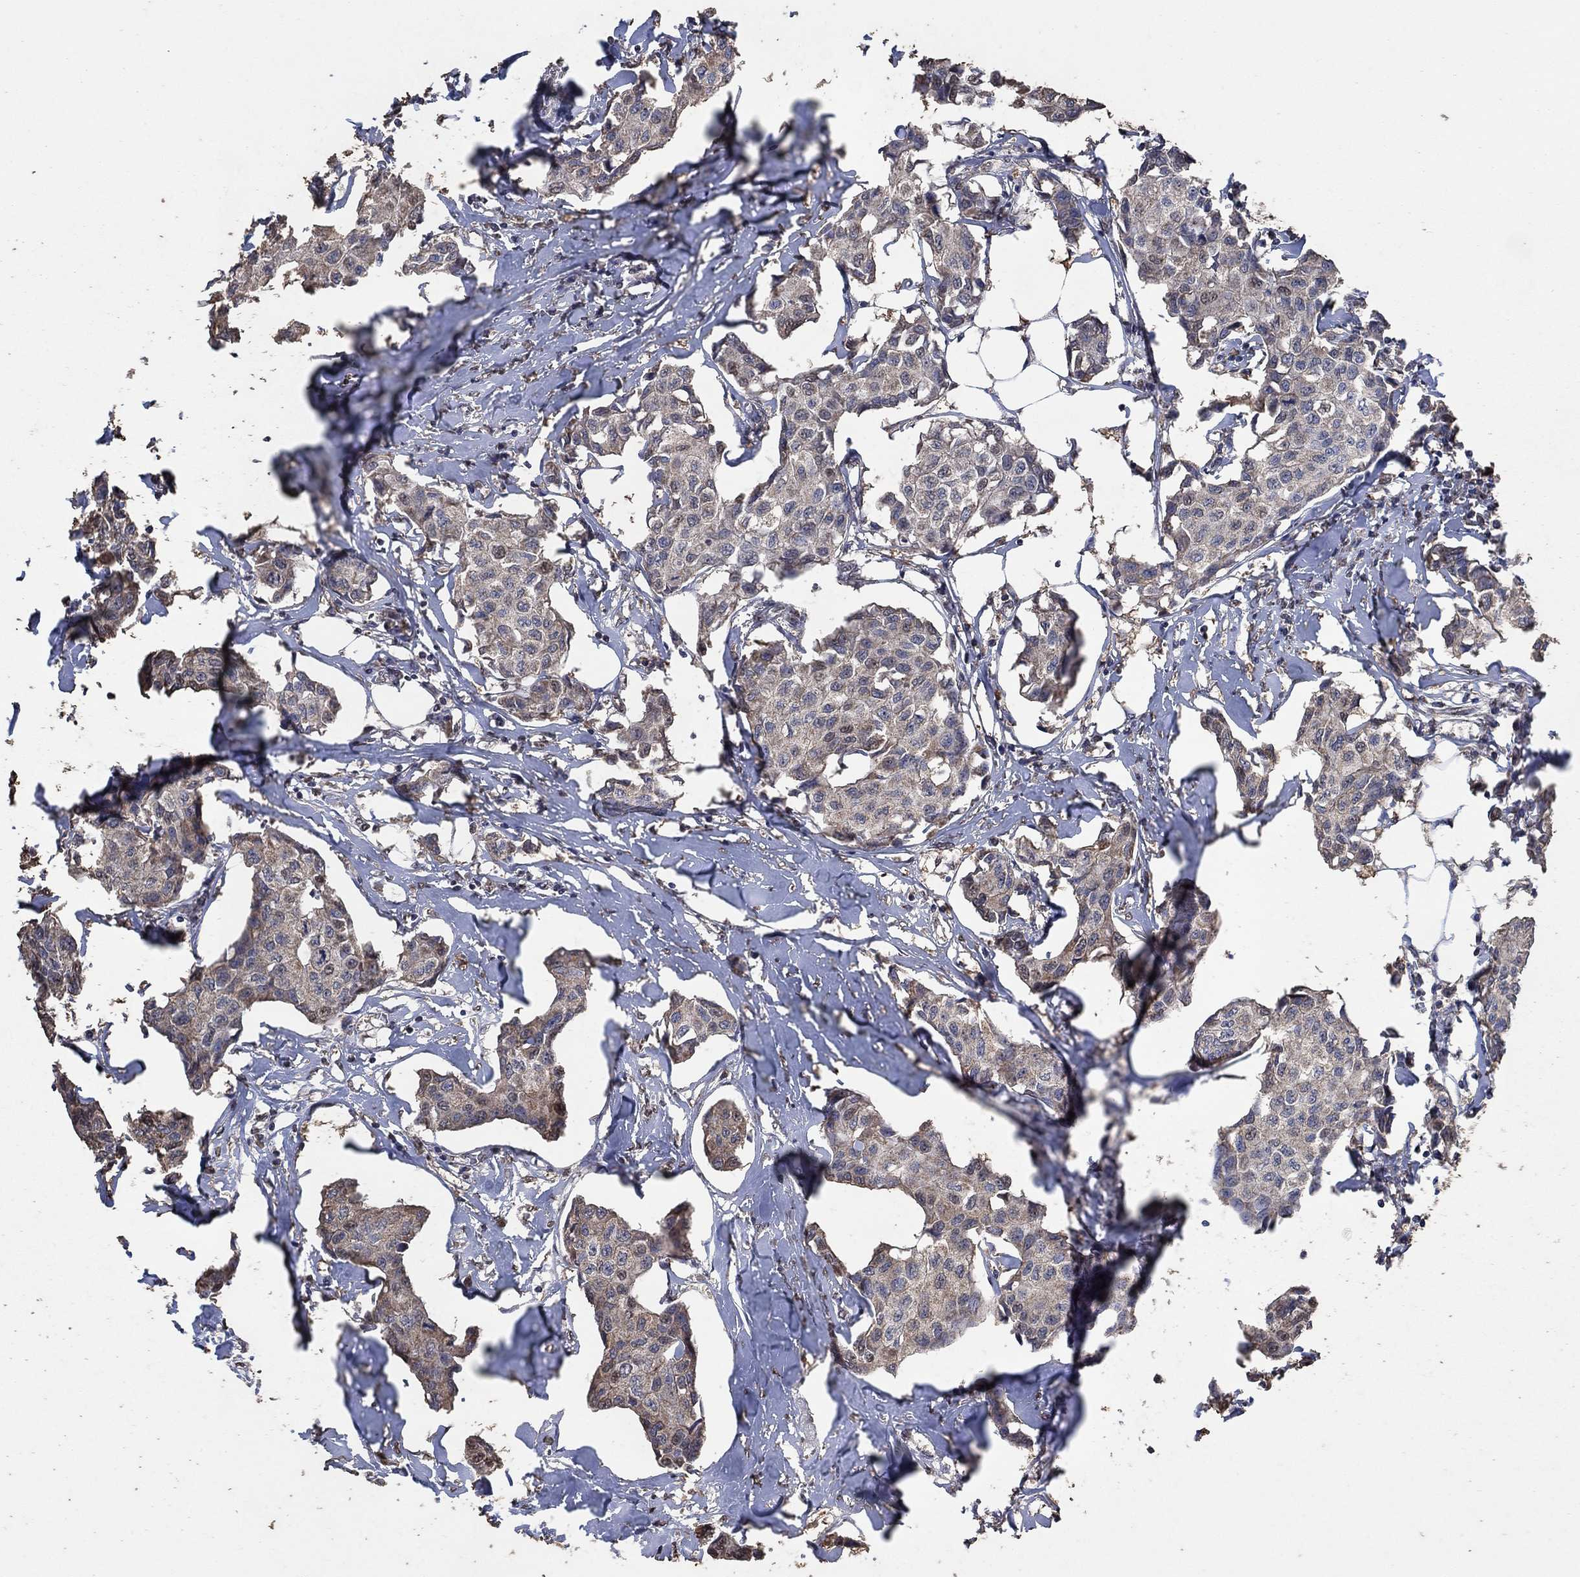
{"staining": {"intensity": "weak", "quantity": "25%-75%", "location": "cytoplasmic/membranous"}, "tissue": "breast cancer", "cell_type": "Tumor cells", "image_type": "cancer", "snomed": [{"axis": "morphology", "description": "Duct carcinoma"}, {"axis": "topography", "description": "Breast"}], "caption": "Human breast invasive ductal carcinoma stained for a protein (brown) shows weak cytoplasmic/membranous positive staining in about 25%-75% of tumor cells.", "gene": "MRPS24", "patient": {"sex": "female", "age": 80}}